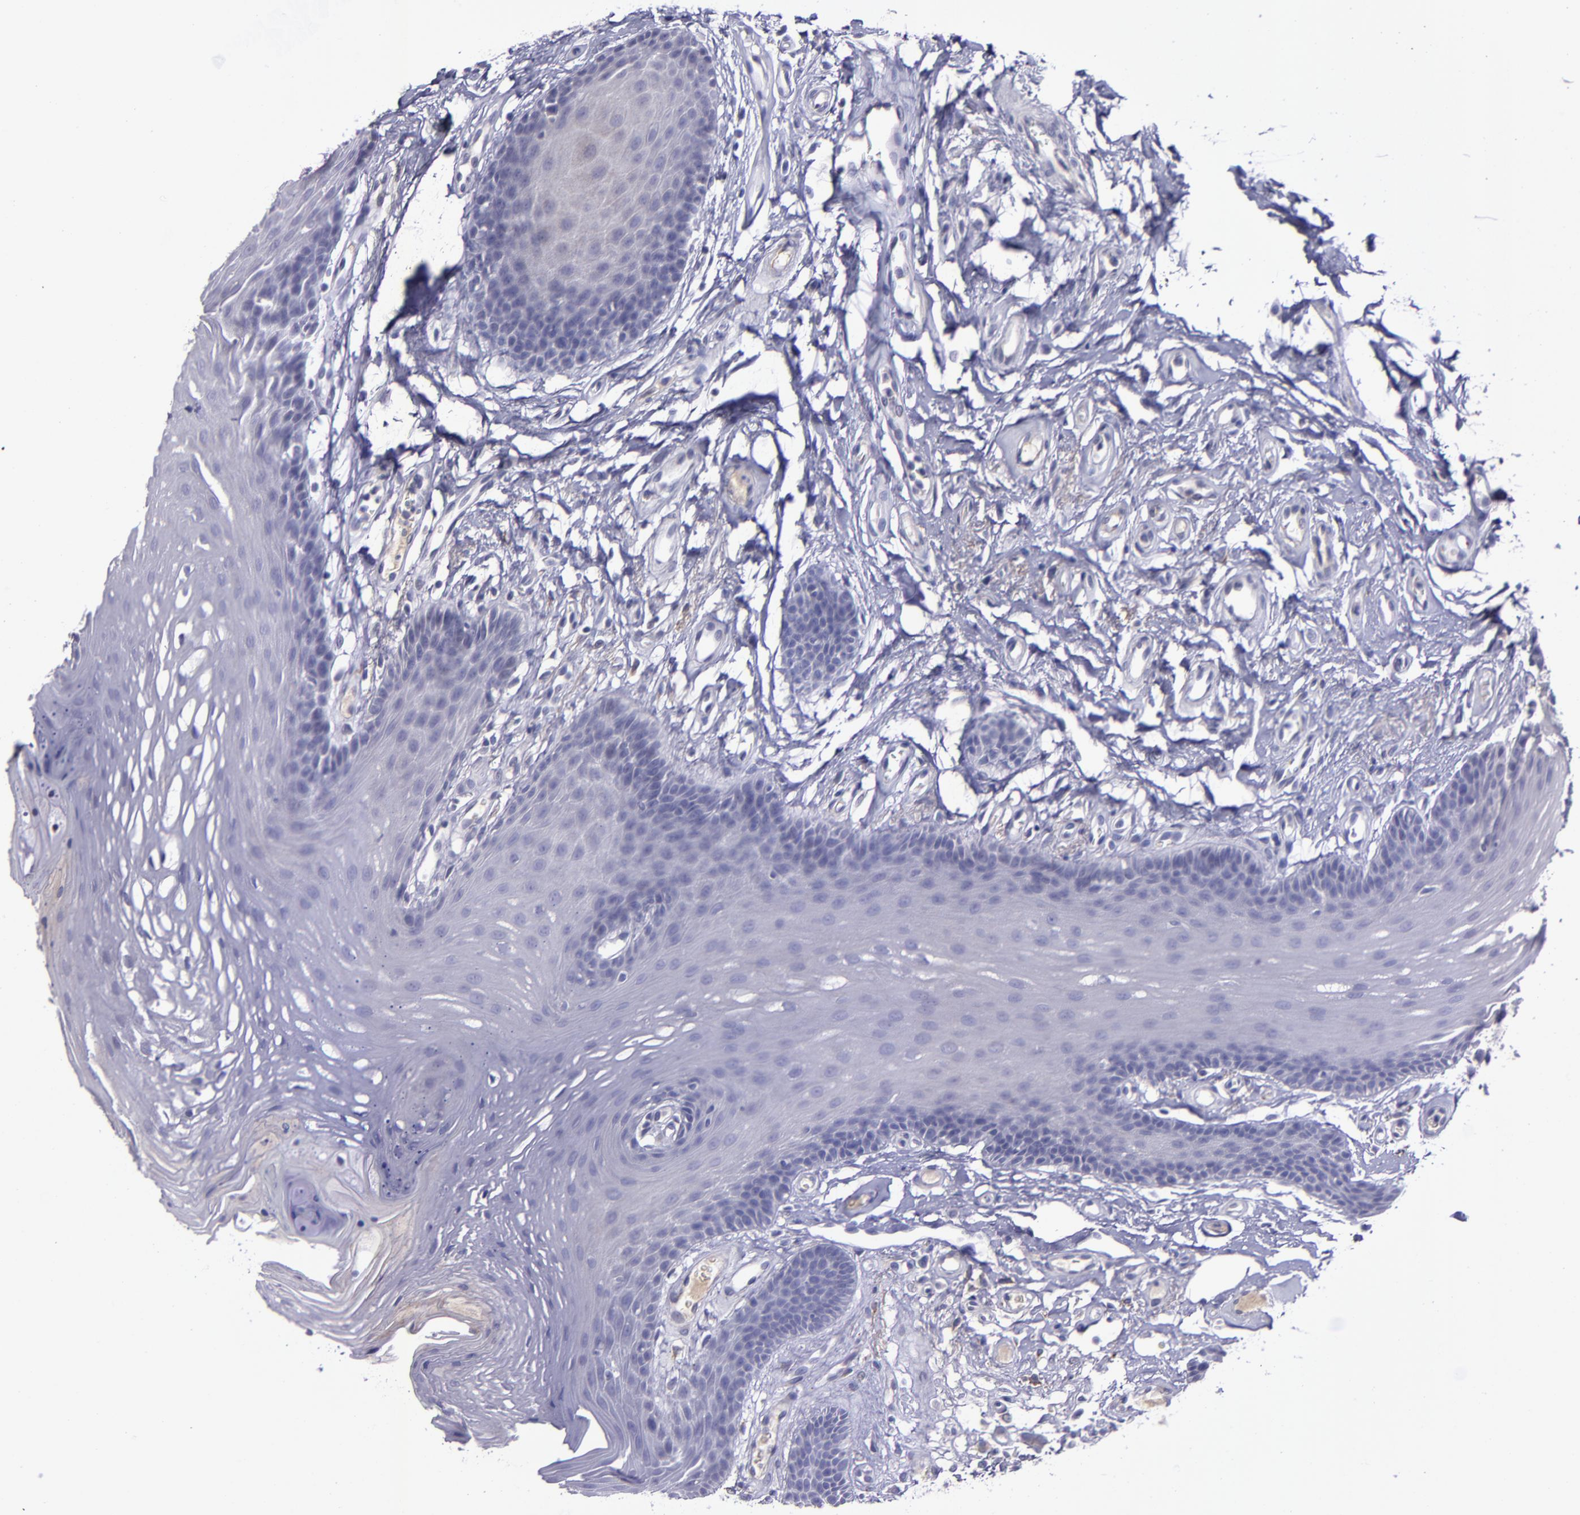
{"staining": {"intensity": "negative", "quantity": "none", "location": "none"}, "tissue": "oral mucosa", "cell_type": "Squamous epithelial cells", "image_type": "normal", "snomed": [{"axis": "morphology", "description": "Normal tissue, NOS"}, {"axis": "topography", "description": "Oral tissue"}], "caption": "Protein analysis of unremarkable oral mucosa displays no significant expression in squamous epithelial cells. (Stains: DAB (3,3'-diaminobenzidine) immunohistochemistry (IHC) with hematoxylin counter stain, Microscopy: brightfield microscopy at high magnification).", "gene": "MASP1", "patient": {"sex": "male", "age": 62}}